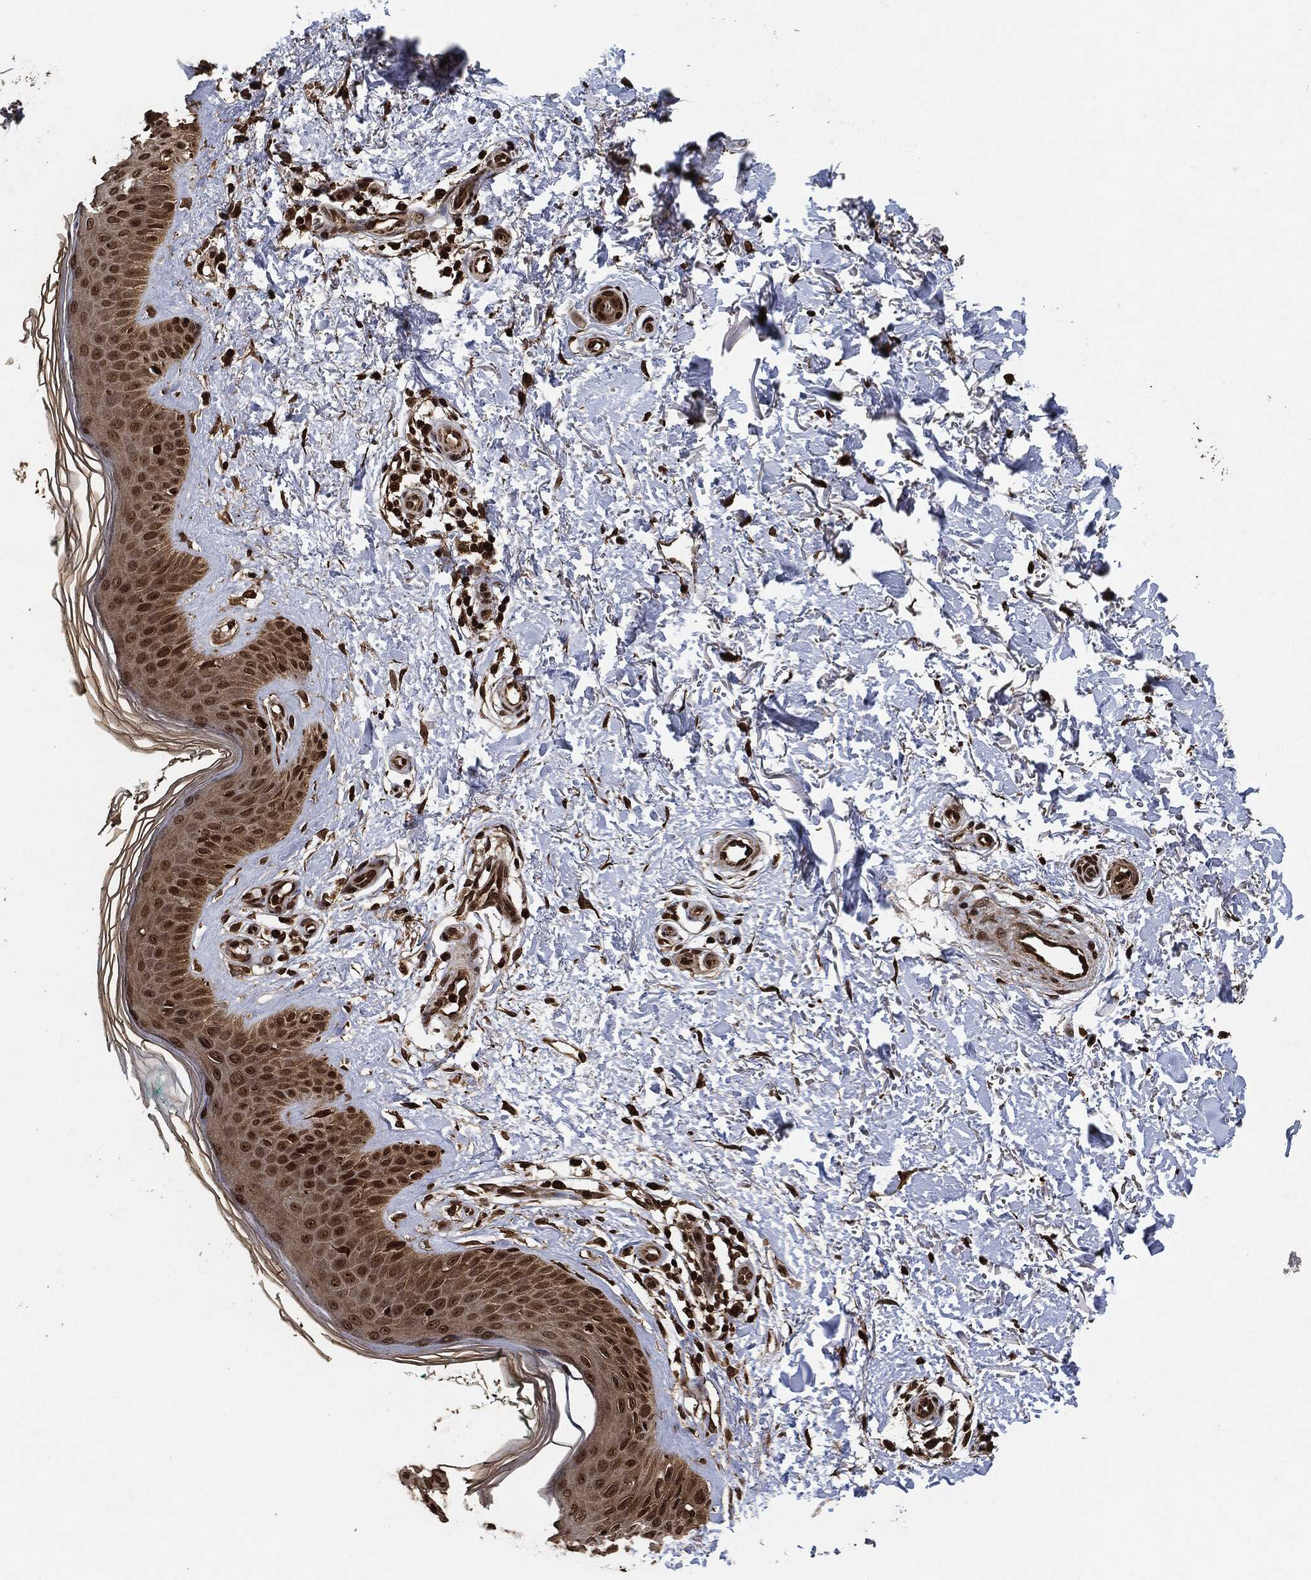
{"staining": {"intensity": "strong", "quantity": ">75%", "location": "cytoplasmic/membranous,nuclear"}, "tissue": "skin", "cell_type": "Fibroblasts", "image_type": "normal", "snomed": [{"axis": "morphology", "description": "Normal tissue, NOS"}, {"axis": "morphology", "description": "Inflammation, NOS"}, {"axis": "morphology", "description": "Fibrosis, NOS"}, {"axis": "topography", "description": "Skin"}], "caption": "A micrograph showing strong cytoplasmic/membranous,nuclear positivity in about >75% of fibroblasts in unremarkable skin, as visualized by brown immunohistochemical staining.", "gene": "PDK1", "patient": {"sex": "male", "age": 71}}